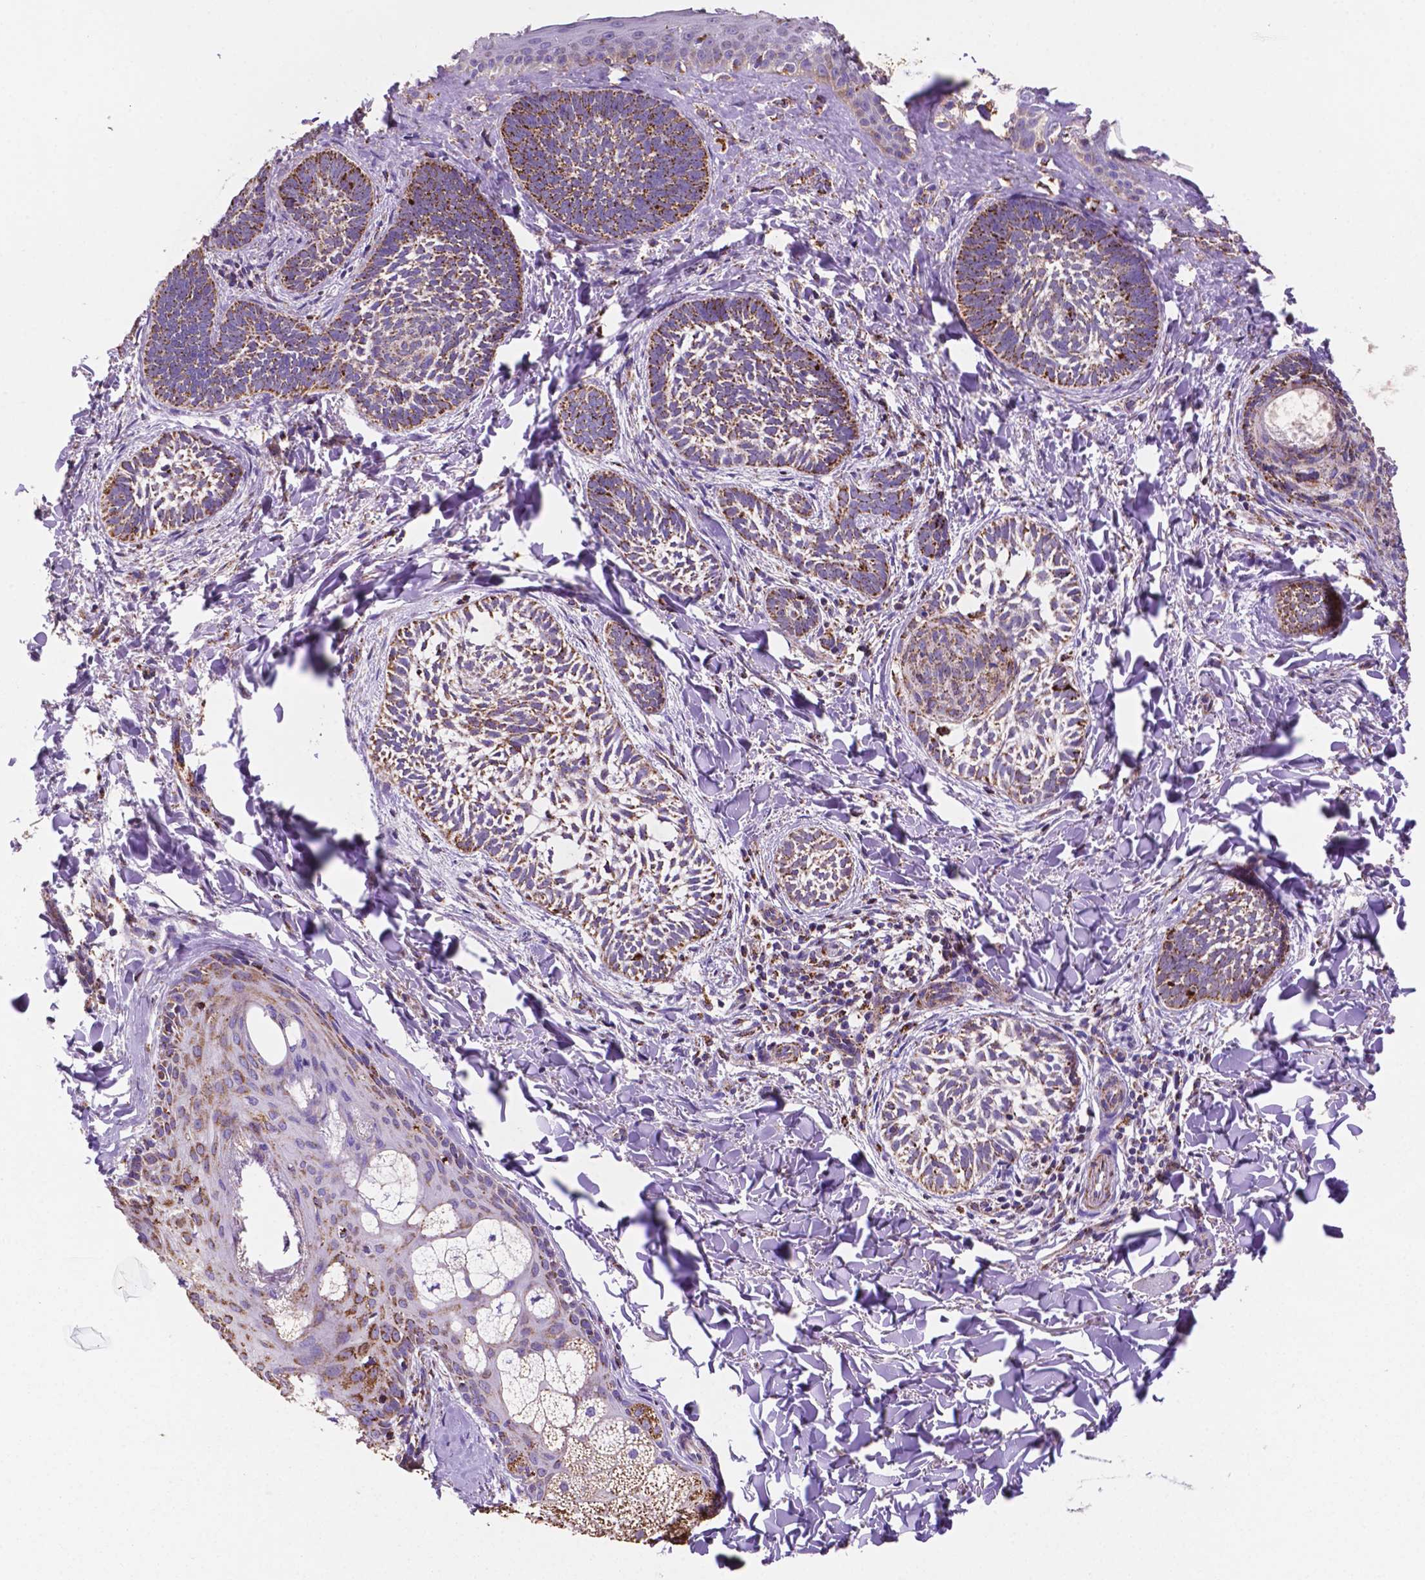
{"staining": {"intensity": "moderate", "quantity": ">75%", "location": "cytoplasmic/membranous"}, "tissue": "skin cancer", "cell_type": "Tumor cells", "image_type": "cancer", "snomed": [{"axis": "morphology", "description": "Normal tissue, NOS"}, {"axis": "morphology", "description": "Basal cell carcinoma"}, {"axis": "topography", "description": "Skin"}], "caption": "Basal cell carcinoma (skin) was stained to show a protein in brown. There is medium levels of moderate cytoplasmic/membranous positivity in about >75% of tumor cells. The protein is shown in brown color, while the nuclei are stained blue.", "gene": "HSPD1", "patient": {"sex": "male", "age": 46}}